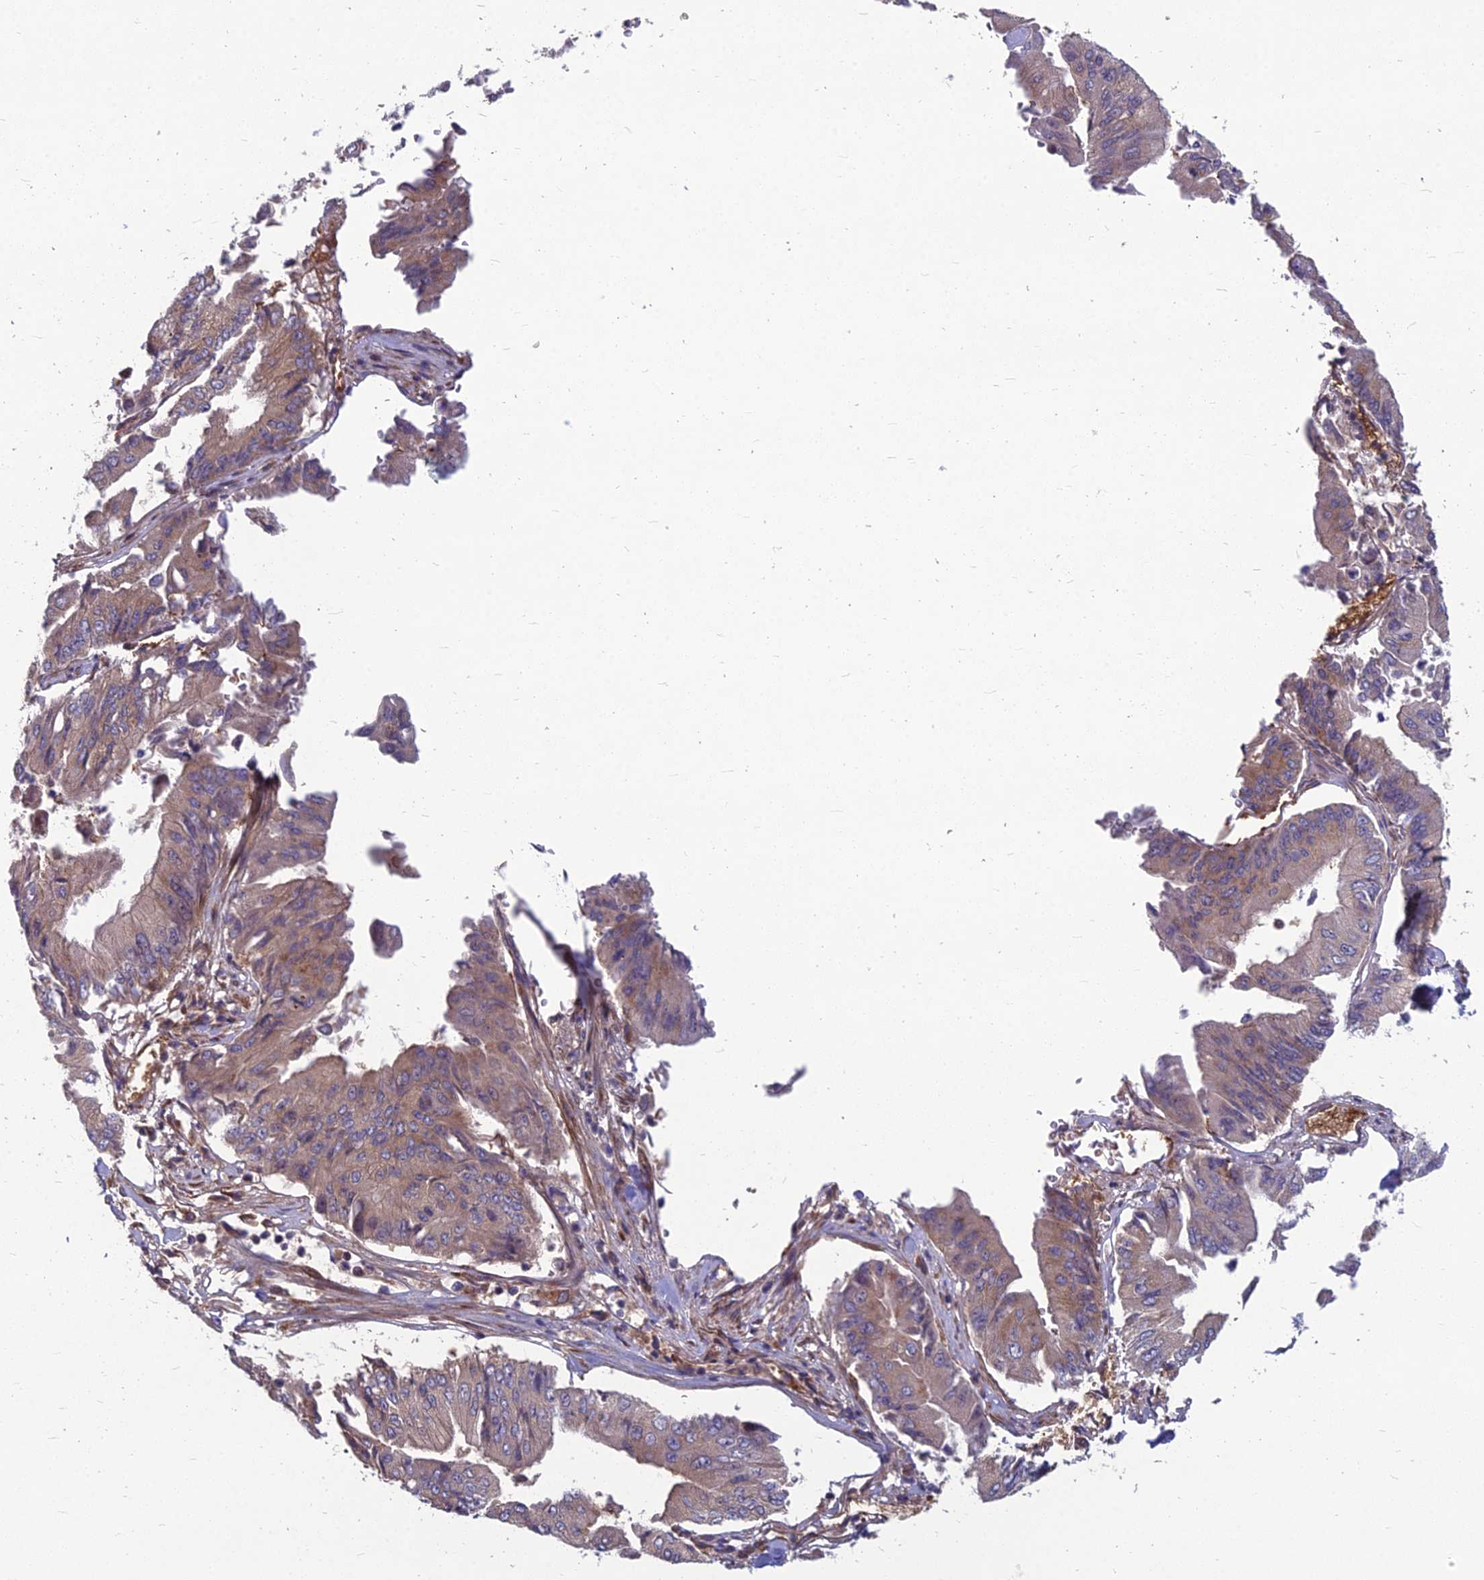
{"staining": {"intensity": "moderate", "quantity": "<25%", "location": "cytoplasmic/membranous"}, "tissue": "pancreatic cancer", "cell_type": "Tumor cells", "image_type": "cancer", "snomed": [{"axis": "morphology", "description": "Adenocarcinoma, NOS"}, {"axis": "topography", "description": "Pancreas"}], "caption": "High-magnification brightfield microscopy of pancreatic cancer stained with DAB (3,3'-diaminobenzidine) (brown) and counterstained with hematoxylin (blue). tumor cells exhibit moderate cytoplasmic/membranous staining is present in about<25% of cells.", "gene": "MFSD8", "patient": {"sex": "female", "age": 77}}